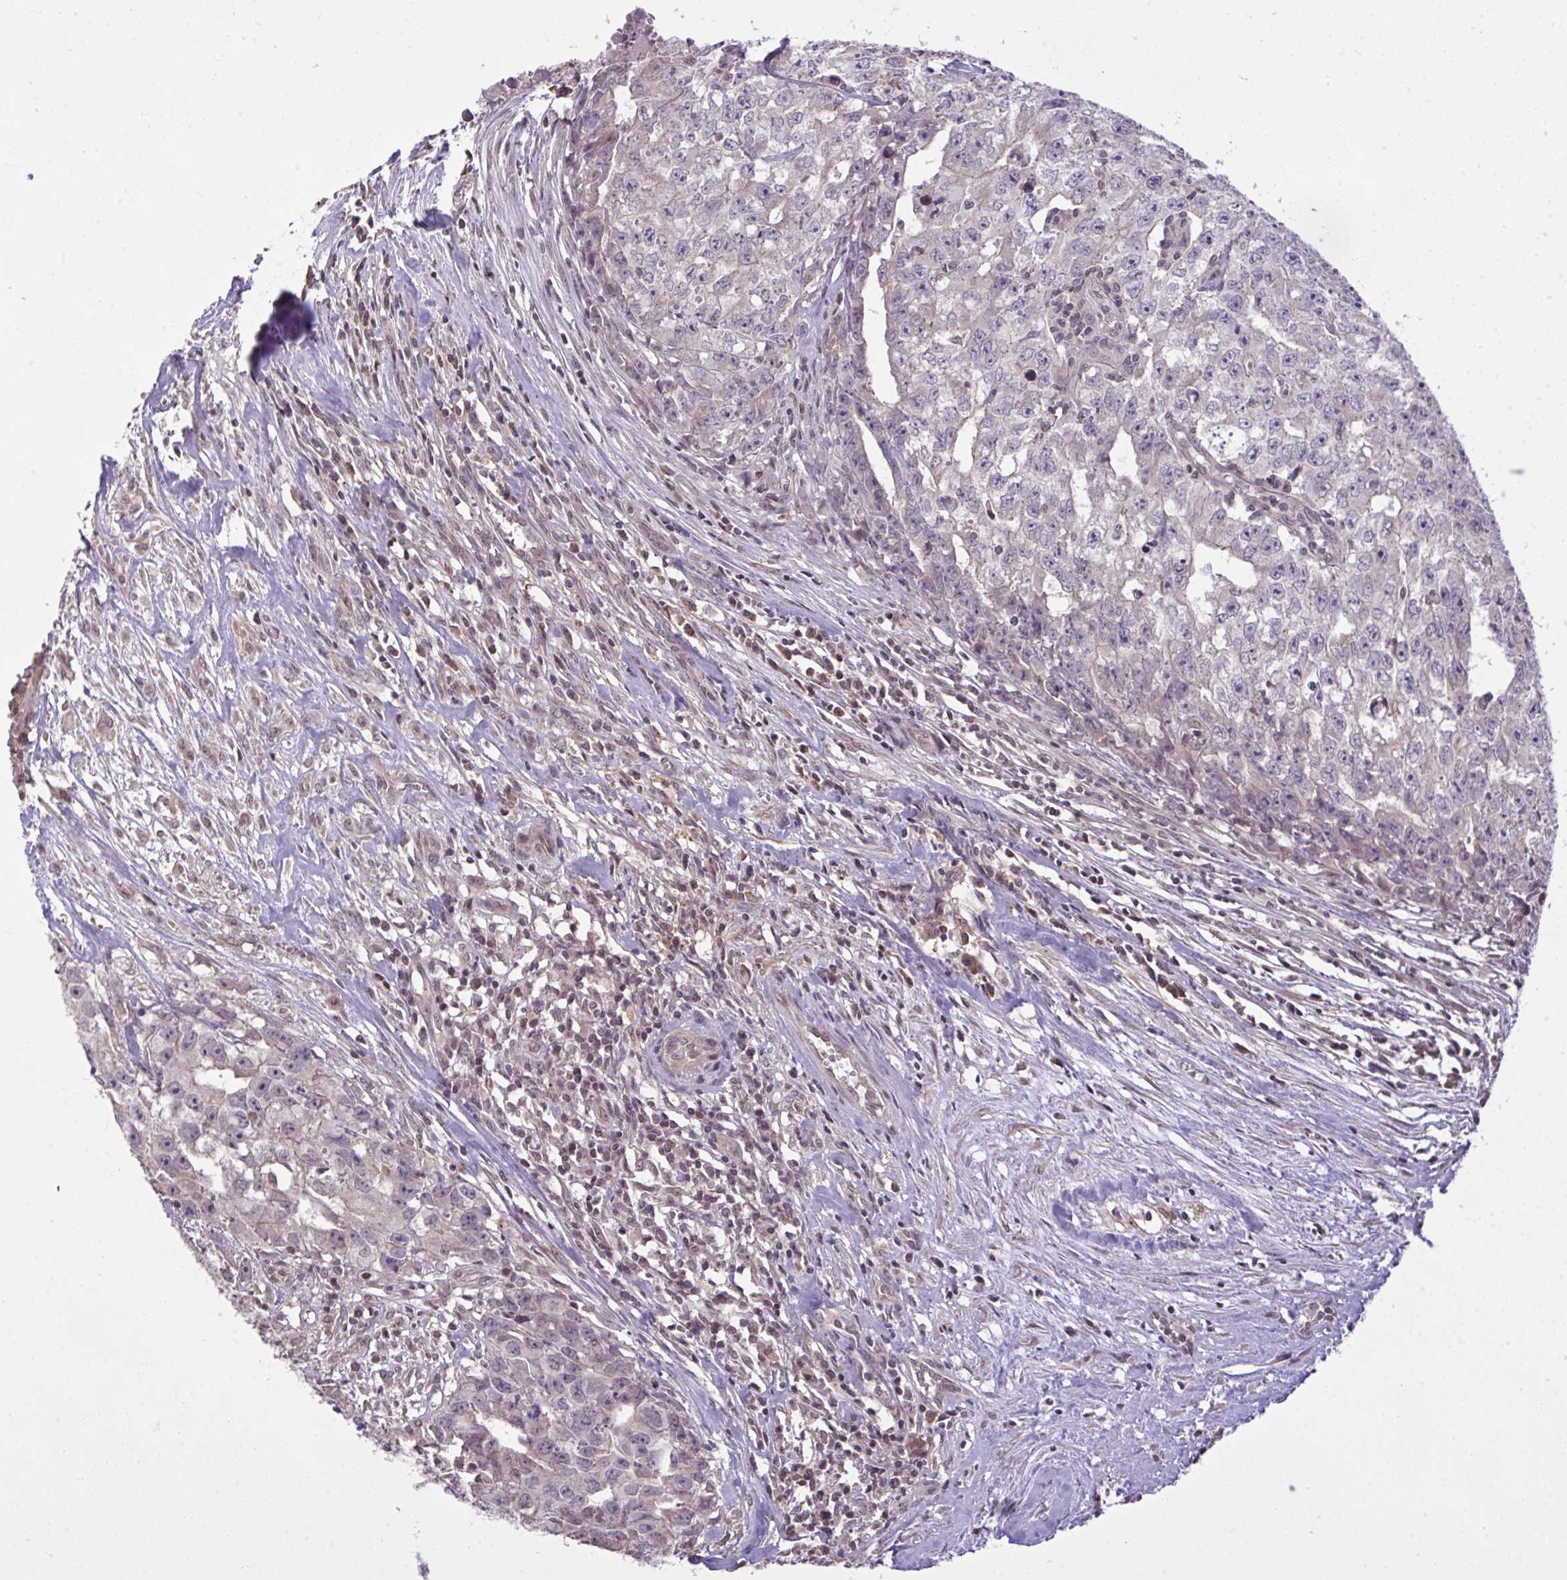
{"staining": {"intensity": "weak", "quantity": "<25%", "location": "cytoplasmic/membranous"}, "tissue": "testis cancer", "cell_type": "Tumor cells", "image_type": "cancer", "snomed": [{"axis": "morphology", "description": "Carcinoma, Embryonal, NOS"}, {"axis": "morphology", "description": "Teratoma, malignant, NOS"}, {"axis": "topography", "description": "Testis"}], "caption": "Immunohistochemical staining of testis cancer (malignant teratoma) reveals no significant staining in tumor cells.", "gene": "CYP20A1", "patient": {"sex": "male", "age": 24}}